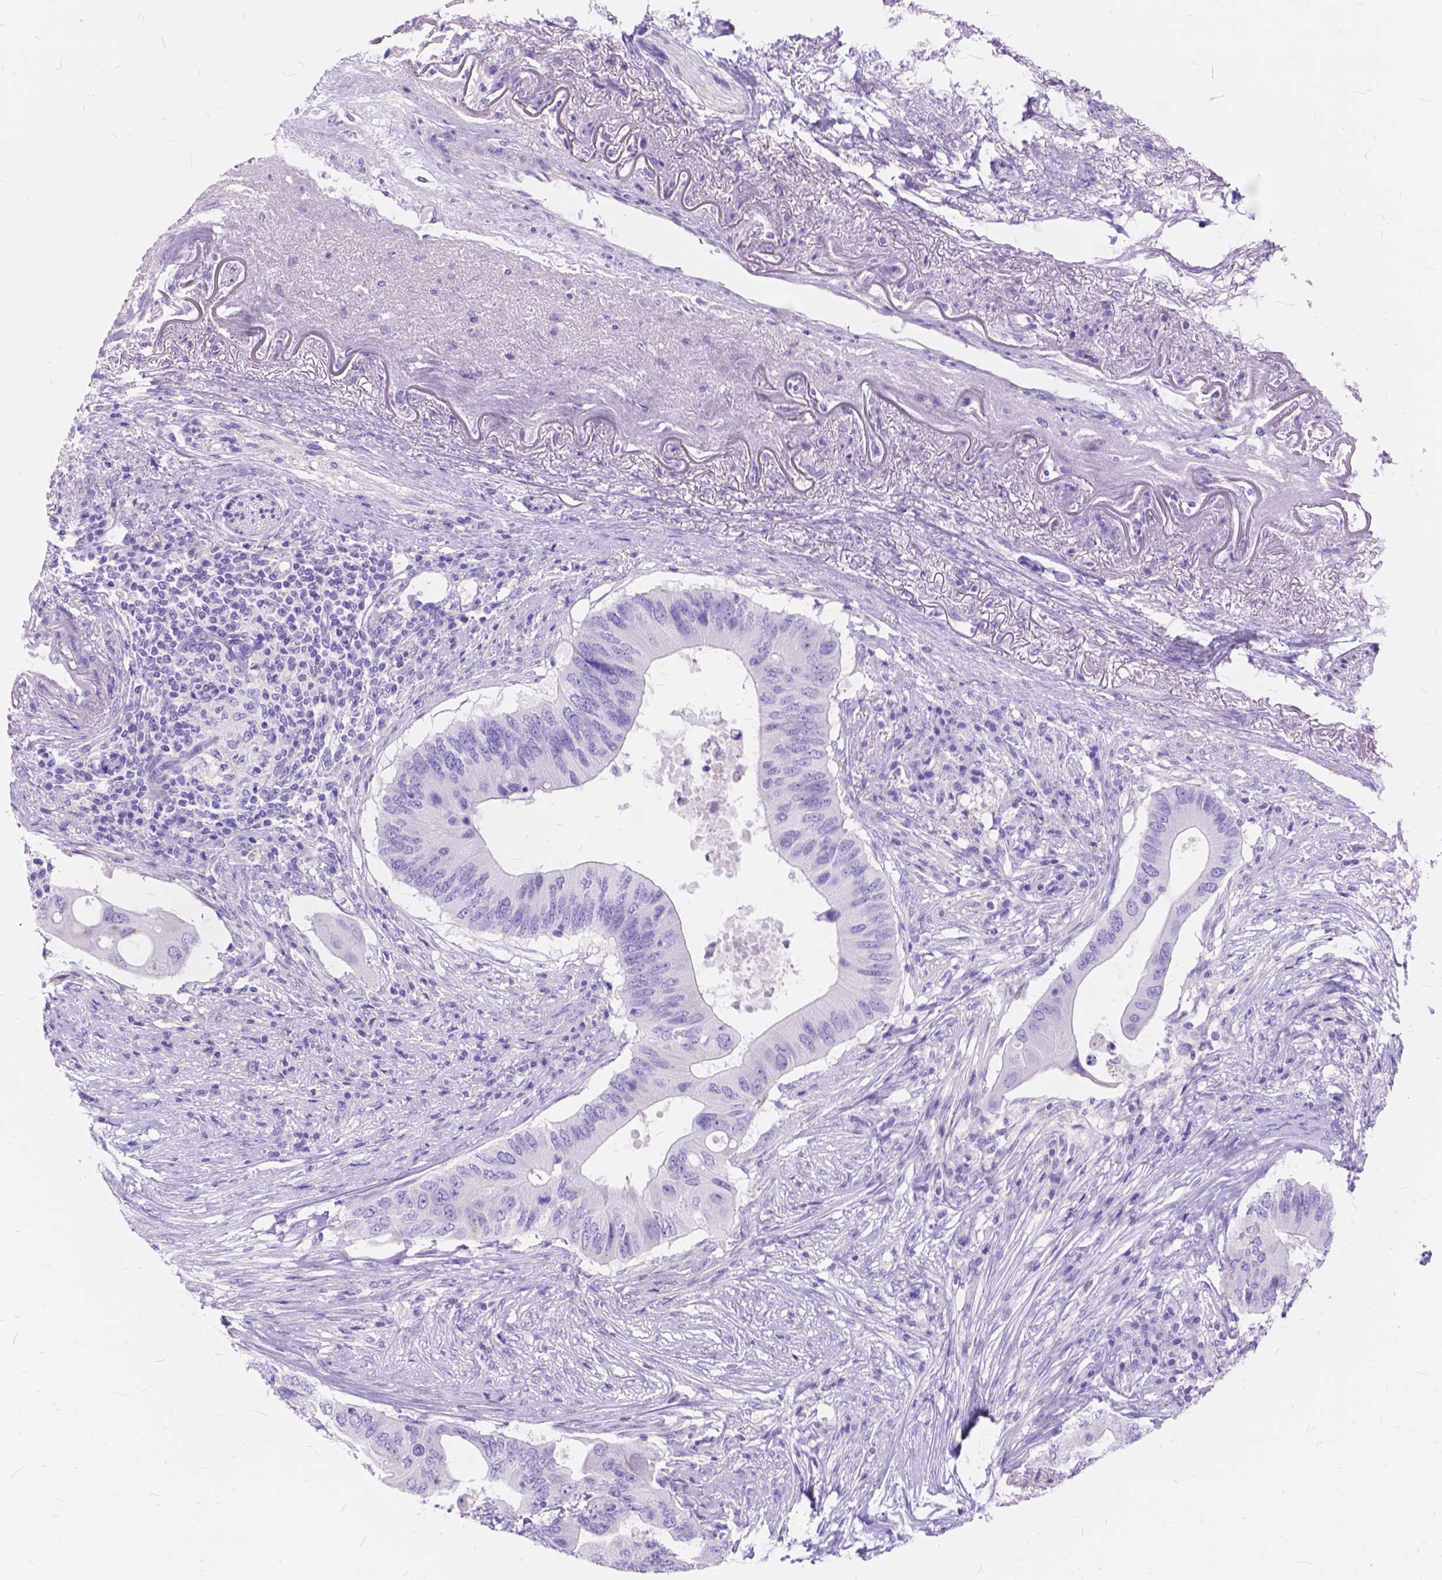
{"staining": {"intensity": "negative", "quantity": "none", "location": "none"}, "tissue": "colorectal cancer", "cell_type": "Tumor cells", "image_type": "cancer", "snomed": [{"axis": "morphology", "description": "Adenocarcinoma, NOS"}, {"axis": "topography", "description": "Colon"}], "caption": "The photomicrograph exhibits no staining of tumor cells in colorectal adenocarcinoma. Nuclei are stained in blue.", "gene": "FOXL2", "patient": {"sex": "male", "age": 71}}